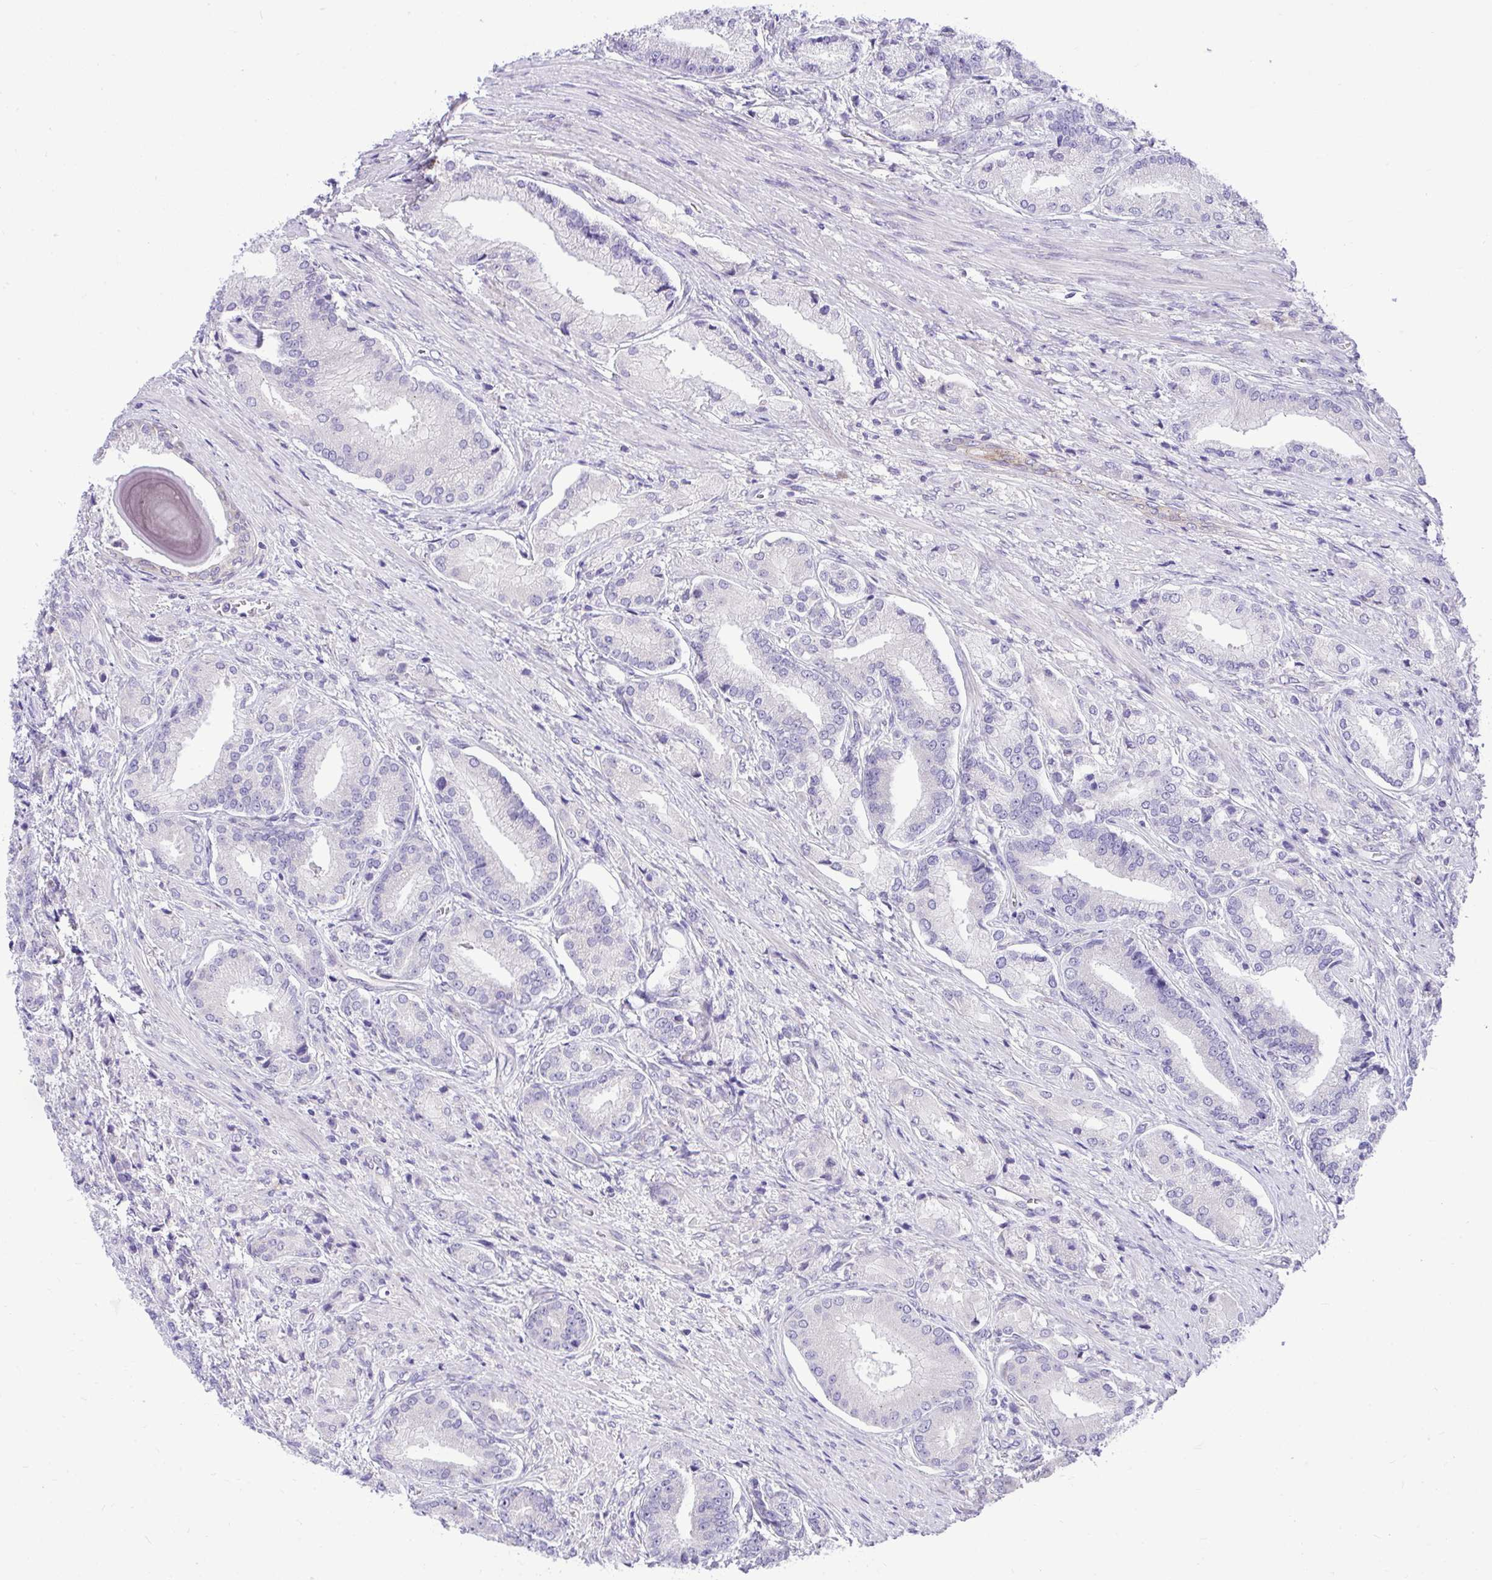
{"staining": {"intensity": "negative", "quantity": "none", "location": "none"}, "tissue": "prostate cancer", "cell_type": "Tumor cells", "image_type": "cancer", "snomed": [{"axis": "morphology", "description": "Adenocarcinoma, High grade"}, {"axis": "topography", "description": "Prostate and seminal vesicle, NOS"}], "caption": "DAB (3,3'-diaminobenzidine) immunohistochemical staining of human adenocarcinoma (high-grade) (prostate) reveals no significant expression in tumor cells.", "gene": "CEACAM18", "patient": {"sex": "male", "age": 61}}